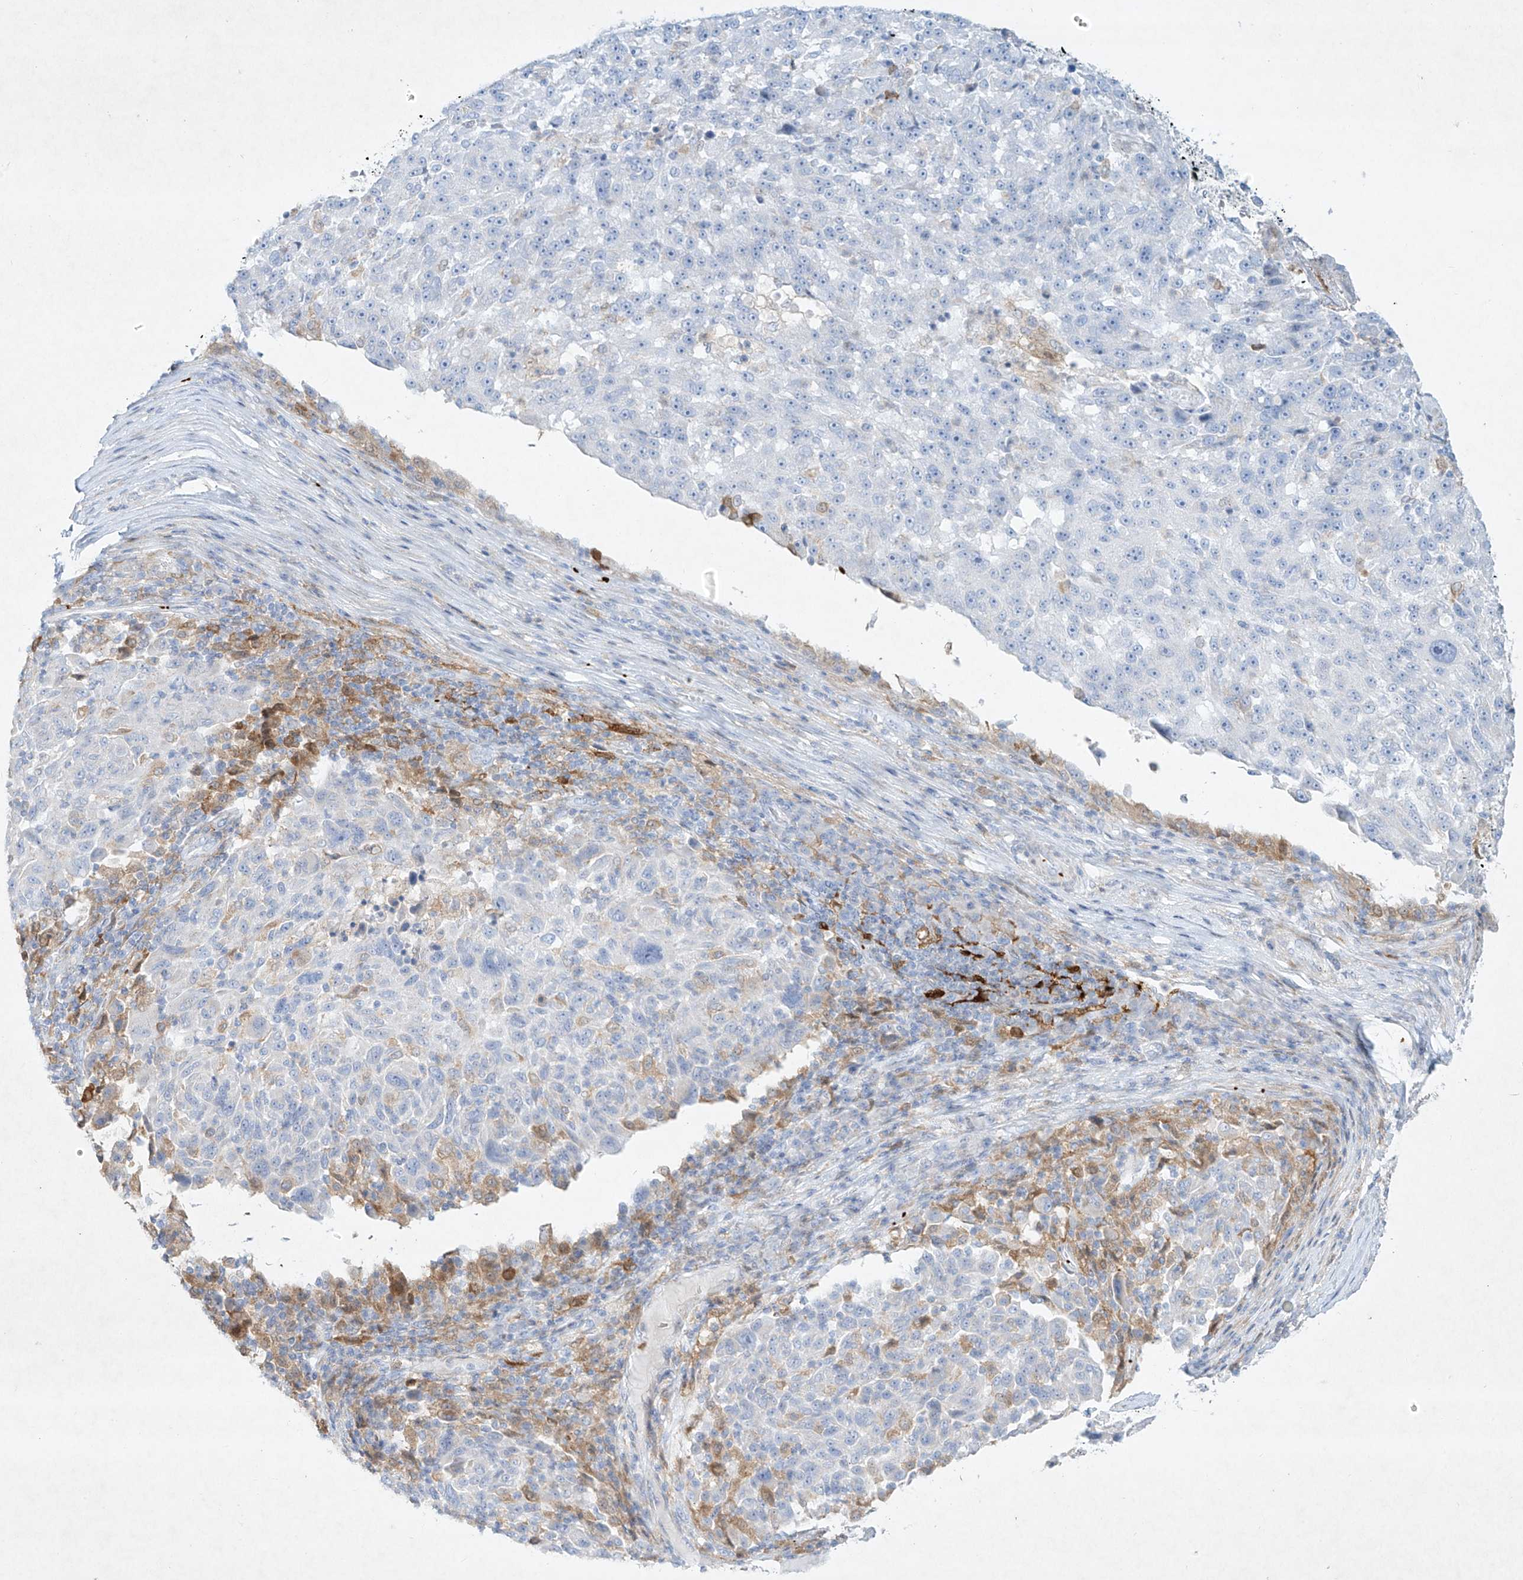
{"staining": {"intensity": "negative", "quantity": "none", "location": "none"}, "tissue": "melanoma", "cell_type": "Tumor cells", "image_type": "cancer", "snomed": [{"axis": "morphology", "description": "Malignant melanoma, NOS"}, {"axis": "topography", "description": "Skin"}], "caption": "Histopathology image shows no protein positivity in tumor cells of melanoma tissue.", "gene": "PLEK", "patient": {"sex": "male", "age": 53}}